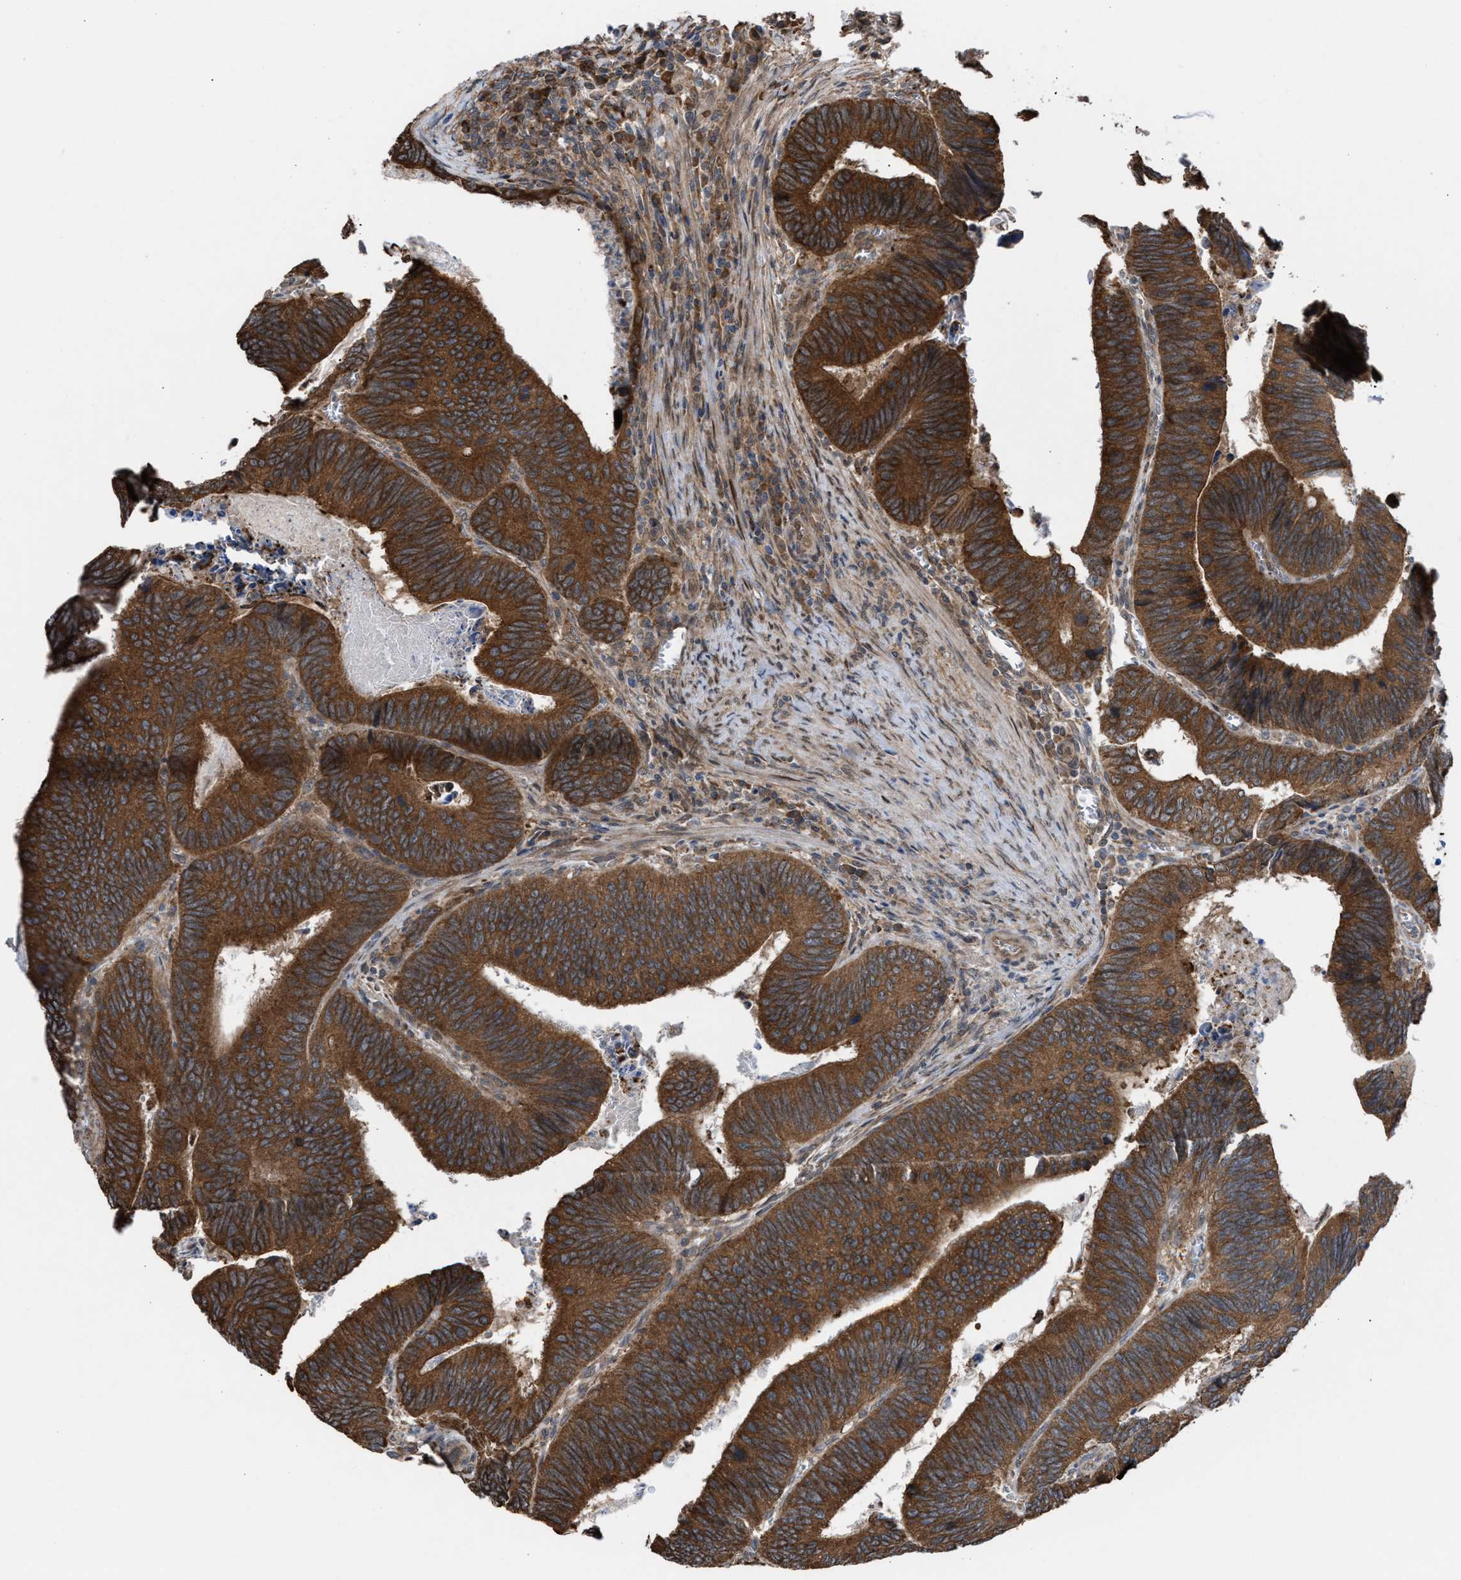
{"staining": {"intensity": "strong", "quantity": ">75%", "location": "cytoplasmic/membranous"}, "tissue": "colorectal cancer", "cell_type": "Tumor cells", "image_type": "cancer", "snomed": [{"axis": "morphology", "description": "Inflammation, NOS"}, {"axis": "morphology", "description": "Adenocarcinoma, NOS"}, {"axis": "topography", "description": "Colon"}], "caption": "IHC micrograph of neoplastic tissue: human adenocarcinoma (colorectal) stained using IHC displays high levels of strong protein expression localized specifically in the cytoplasmic/membranous of tumor cells, appearing as a cytoplasmic/membranous brown color.", "gene": "TP53BP2", "patient": {"sex": "male", "age": 72}}